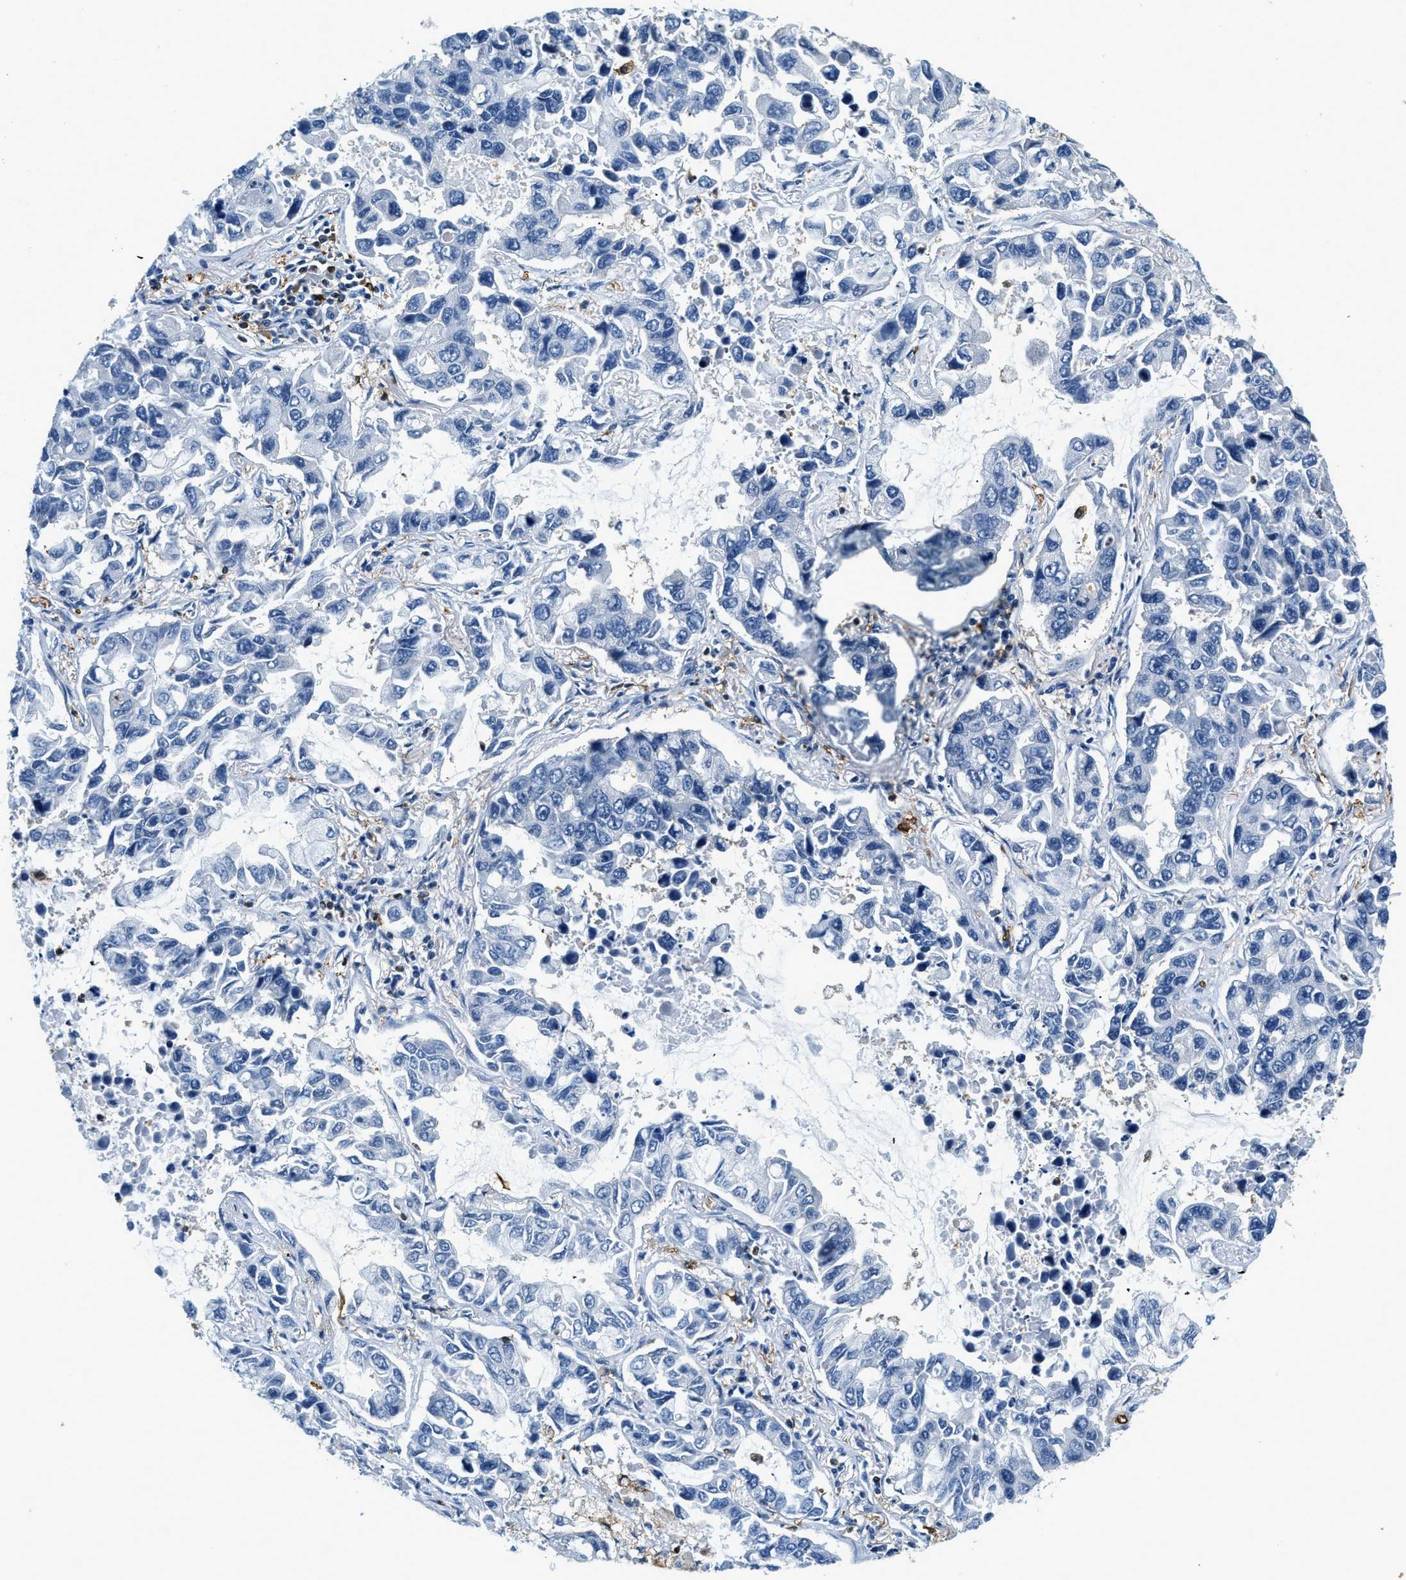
{"staining": {"intensity": "negative", "quantity": "none", "location": "none"}, "tissue": "lung cancer", "cell_type": "Tumor cells", "image_type": "cancer", "snomed": [{"axis": "morphology", "description": "Adenocarcinoma, NOS"}, {"axis": "topography", "description": "Lung"}], "caption": "An IHC histopathology image of lung cancer is shown. There is no staining in tumor cells of lung cancer. (Stains: DAB immunohistochemistry (IHC) with hematoxylin counter stain, Microscopy: brightfield microscopy at high magnification).", "gene": "CAPG", "patient": {"sex": "male", "age": 64}}